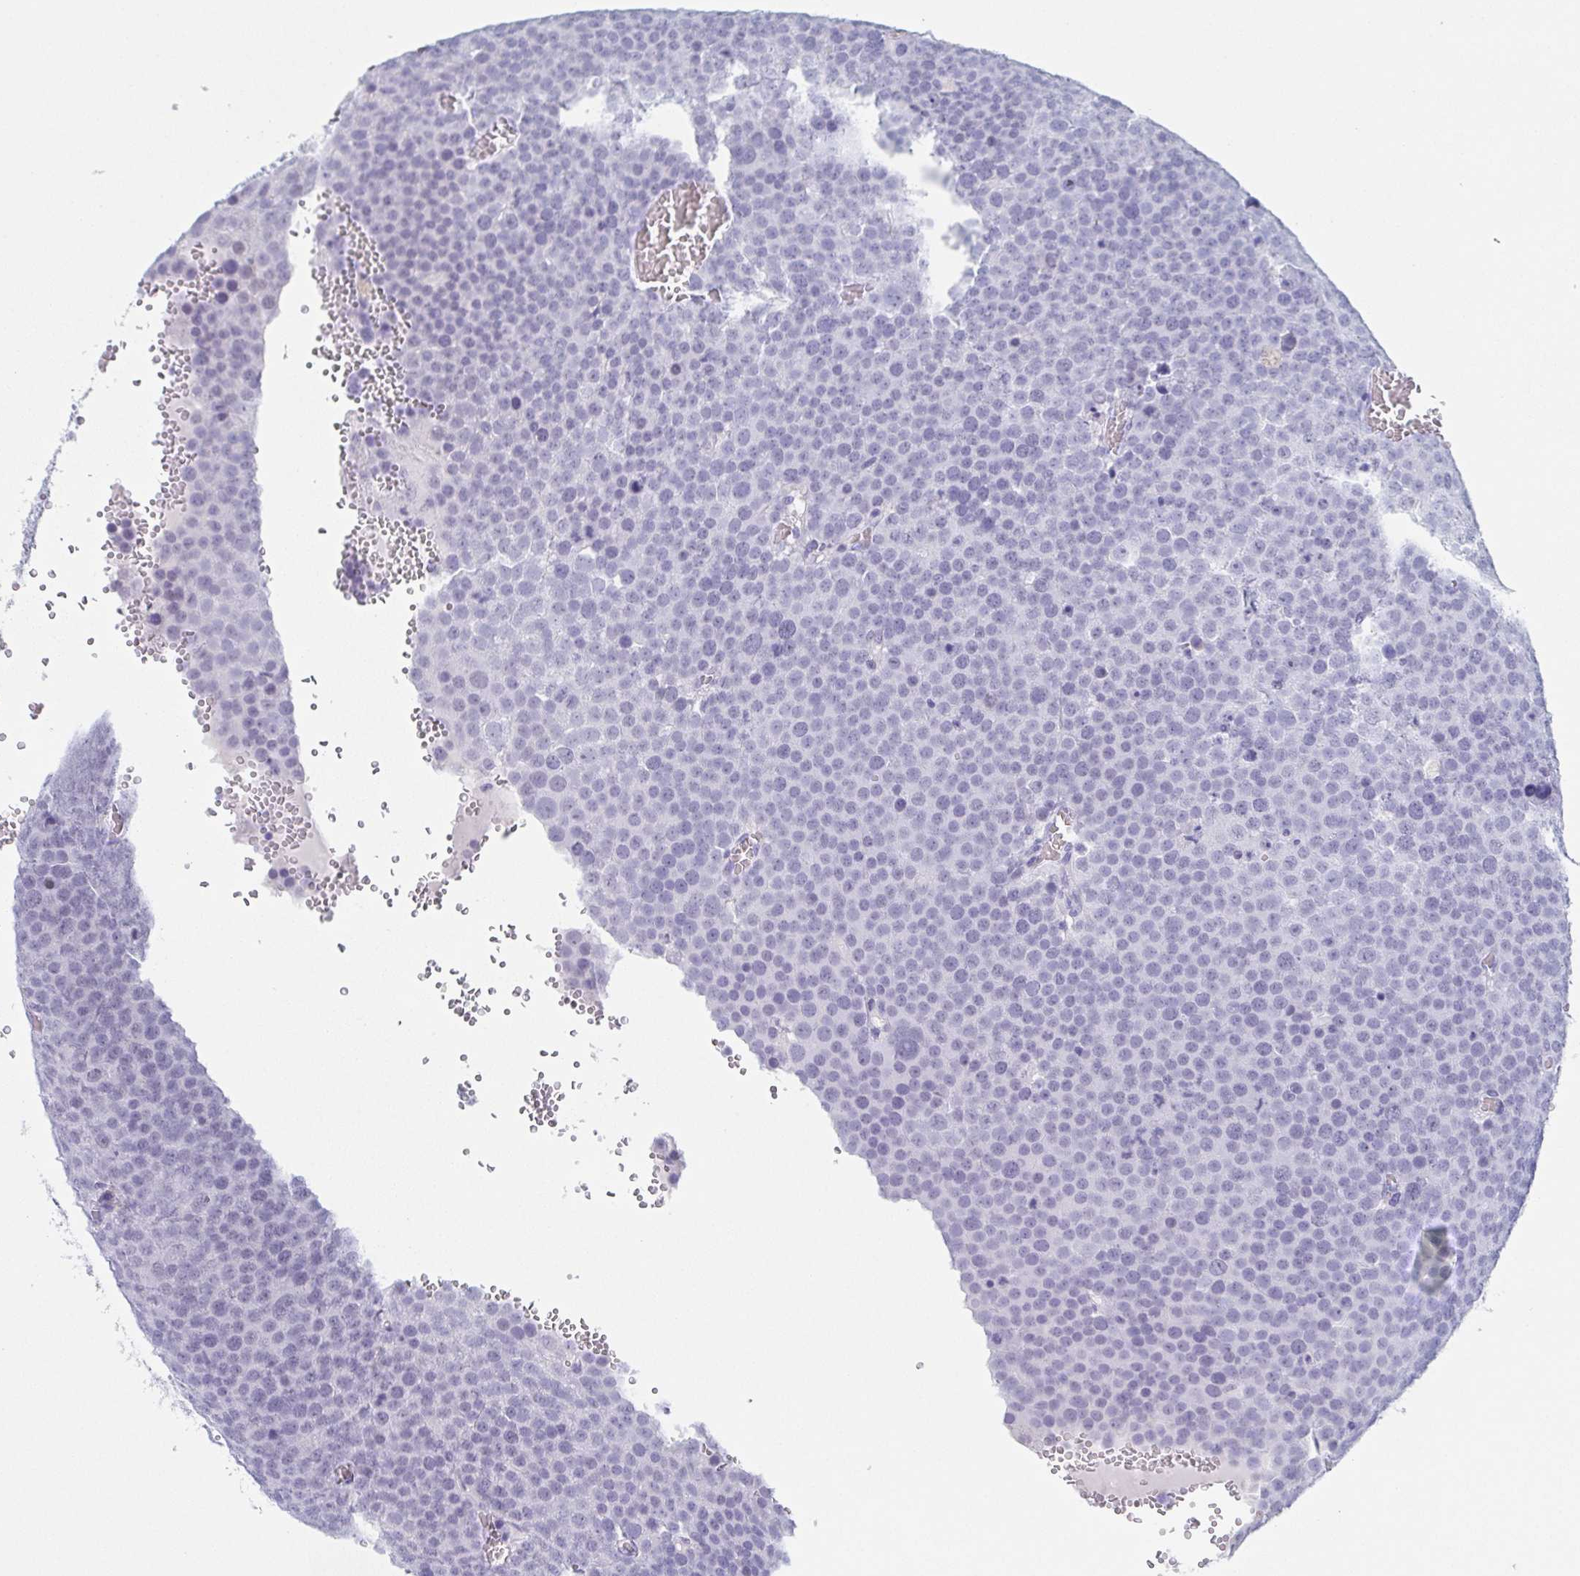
{"staining": {"intensity": "negative", "quantity": "none", "location": "none"}, "tissue": "testis cancer", "cell_type": "Tumor cells", "image_type": "cancer", "snomed": [{"axis": "morphology", "description": "Seminoma, NOS"}, {"axis": "topography", "description": "Testis"}], "caption": "Tumor cells are negative for brown protein staining in seminoma (testis).", "gene": "REG4", "patient": {"sex": "male", "age": 71}}